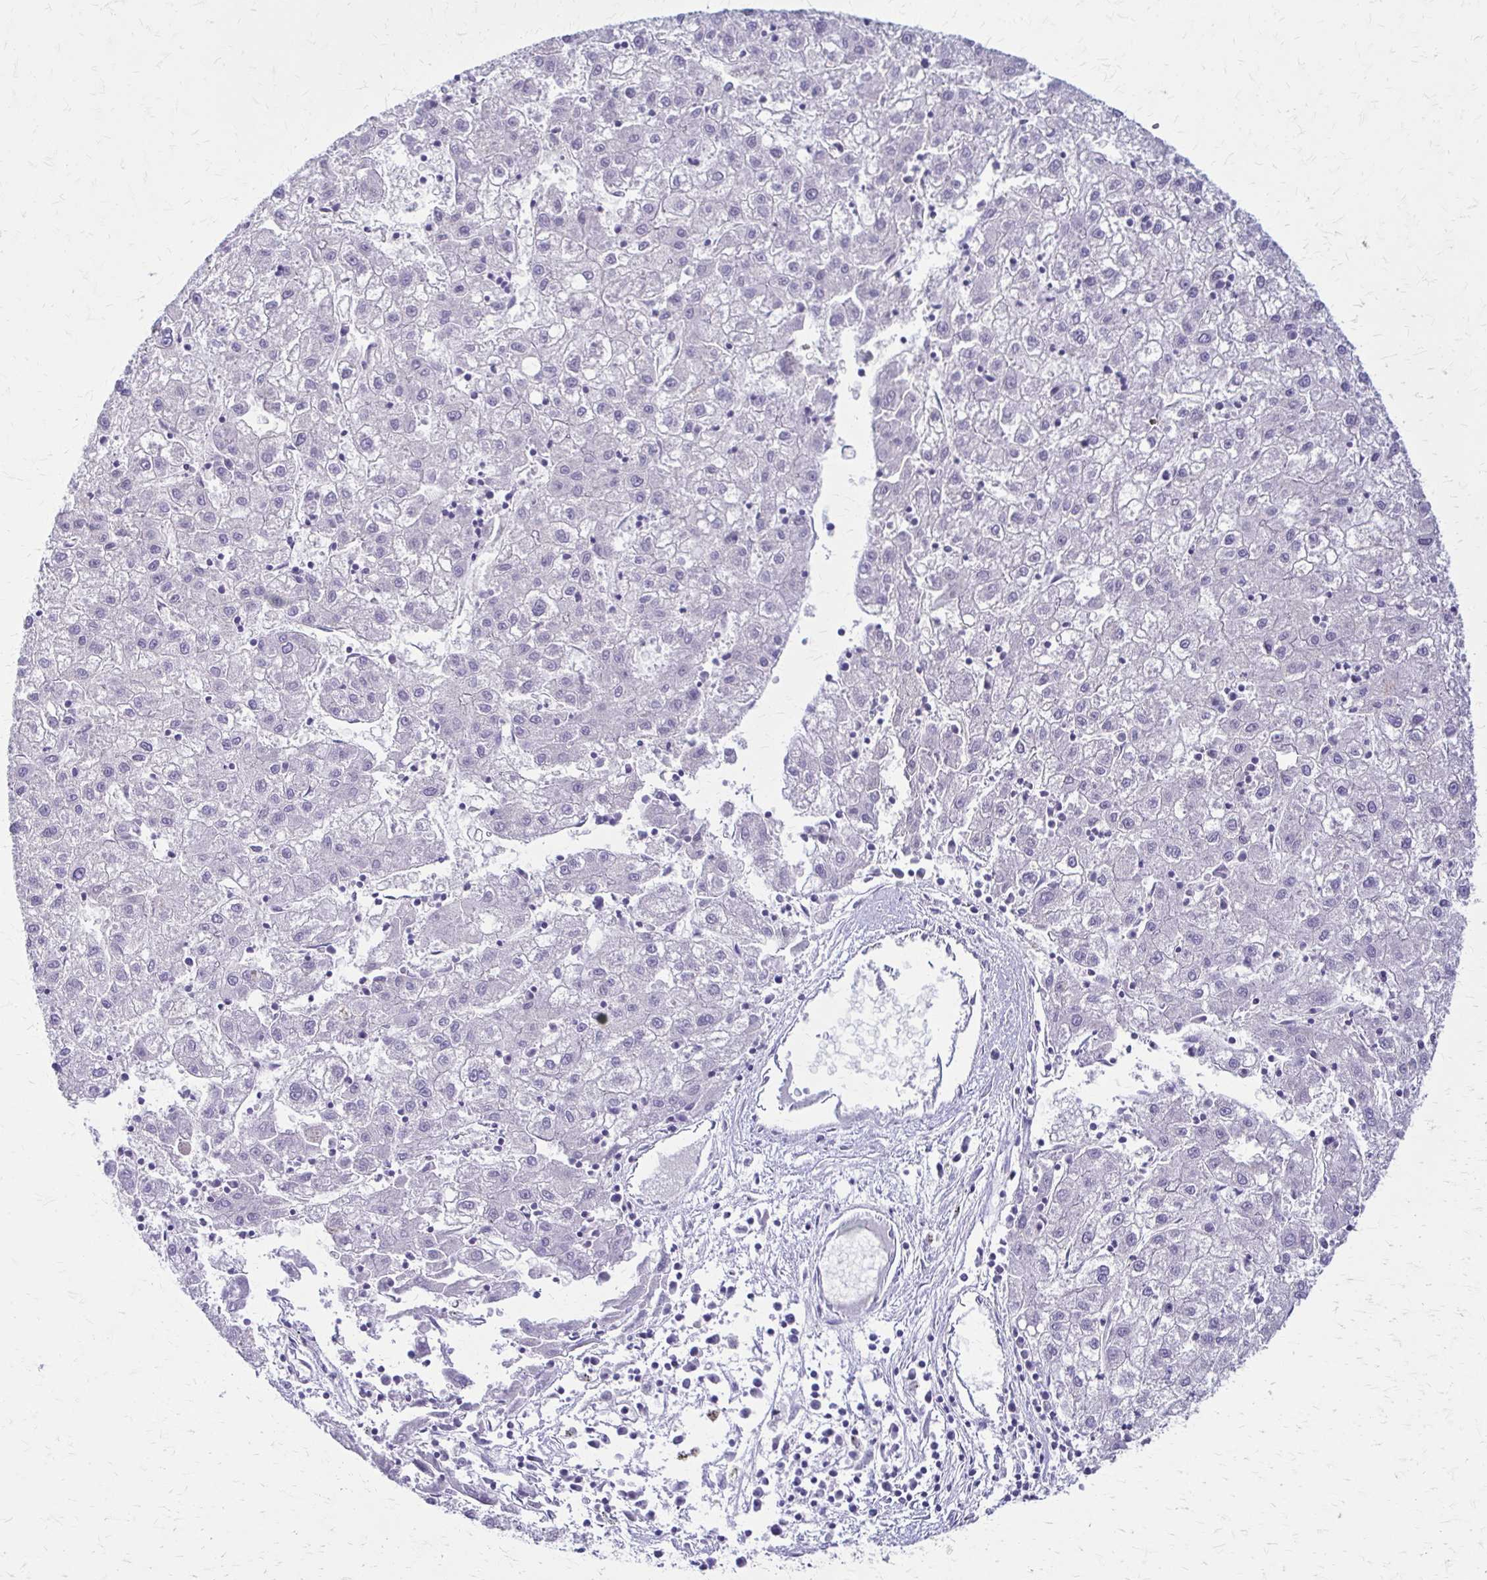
{"staining": {"intensity": "negative", "quantity": "none", "location": "none"}, "tissue": "liver cancer", "cell_type": "Tumor cells", "image_type": "cancer", "snomed": [{"axis": "morphology", "description": "Carcinoma, Hepatocellular, NOS"}, {"axis": "topography", "description": "Liver"}], "caption": "This micrograph is of liver cancer stained with immunohistochemistry to label a protein in brown with the nuclei are counter-stained blue. There is no expression in tumor cells.", "gene": "SAMD13", "patient": {"sex": "male", "age": 72}}